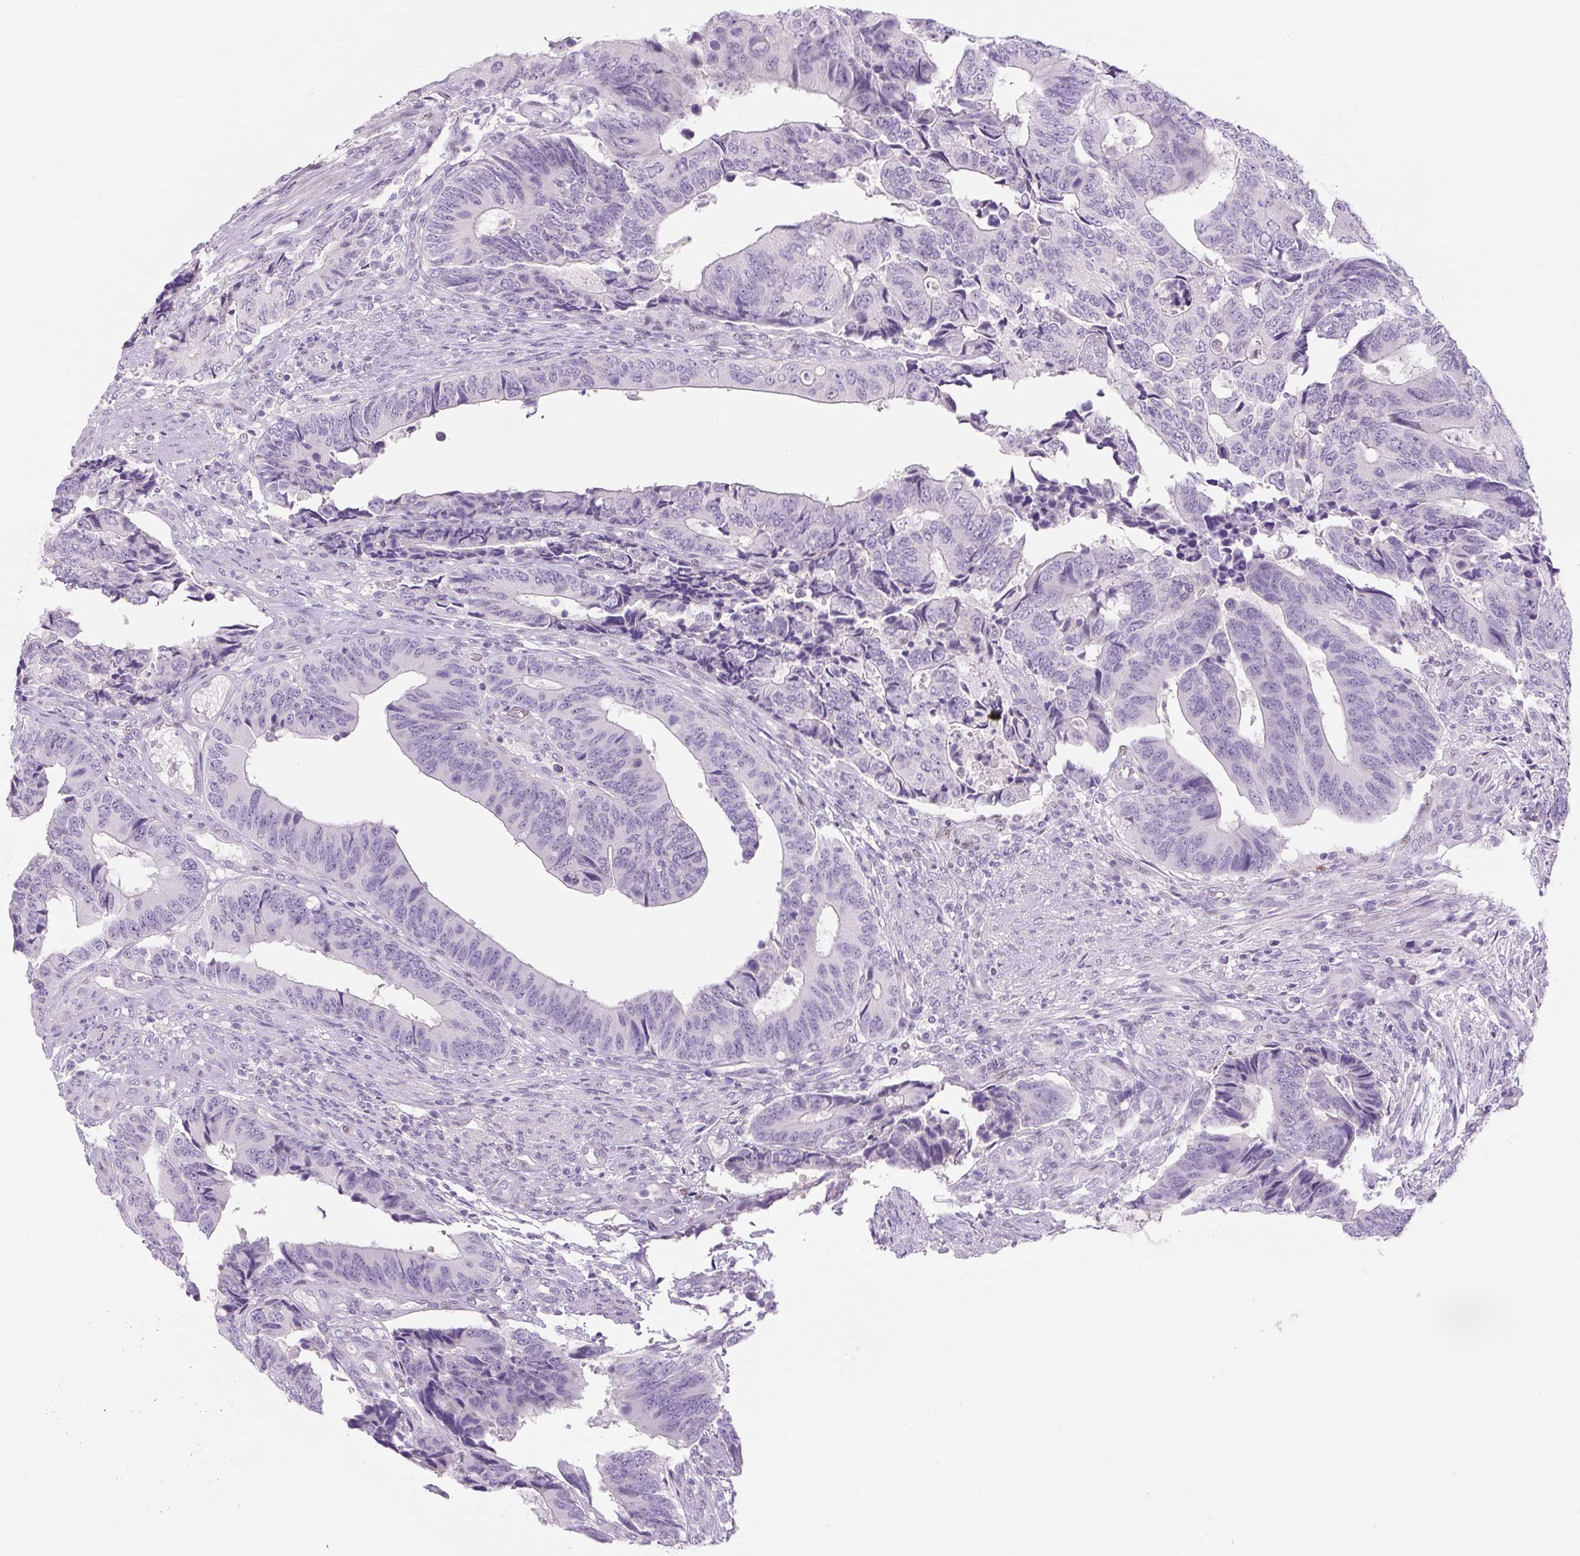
{"staining": {"intensity": "negative", "quantity": "none", "location": "none"}, "tissue": "colorectal cancer", "cell_type": "Tumor cells", "image_type": "cancer", "snomed": [{"axis": "morphology", "description": "Adenocarcinoma, NOS"}, {"axis": "topography", "description": "Colon"}], "caption": "High magnification brightfield microscopy of colorectal cancer (adenocarcinoma) stained with DAB (brown) and counterstained with hematoxylin (blue): tumor cells show no significant positivity.", "gene": "SIX1", "patient": {"sex": "male", "age": 87}}